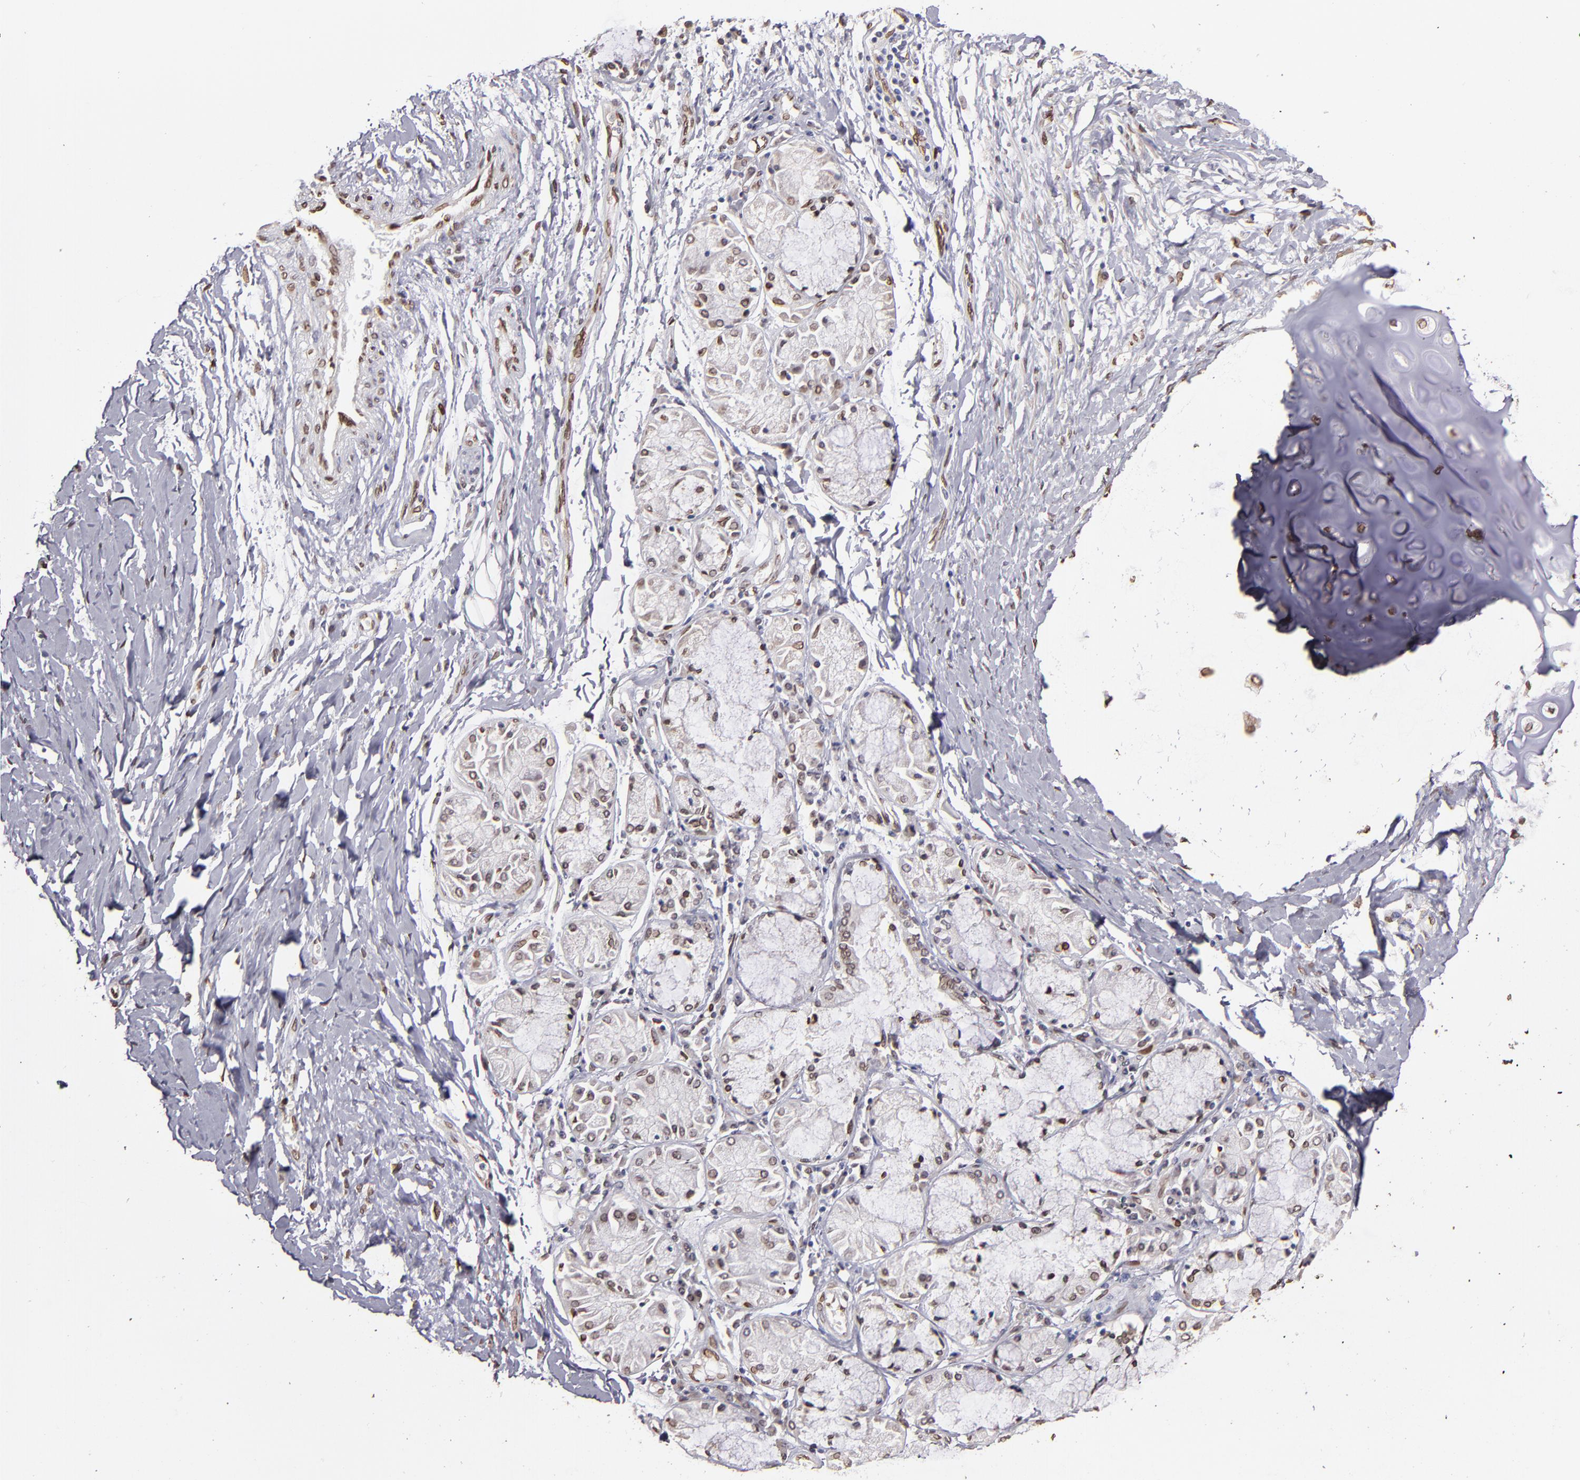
{"staining": {"intensity": "moderate", "quantity": ">75%", "location": "nuclear"}, "tissue": "bronchus", "cell_type": "Respiratory epithelial cells", "image_type": "normal", "snomed": [{"axis": "morphology", "description": "Normal tissue, NOS"}, {"axis": "topography", "description": "Cartilage tissue"}, {"axis": "topography", "description": "Bronchus"}, {"axis": "topography", "description": "Lung"}], "caption": "Respiratory epithelial cells reveal moderate nuclear positivity in approximately >75% of cells in unremarkable bronchus.", "gene": "PUM3", "patient": {"sex": "female", "age": 49}}